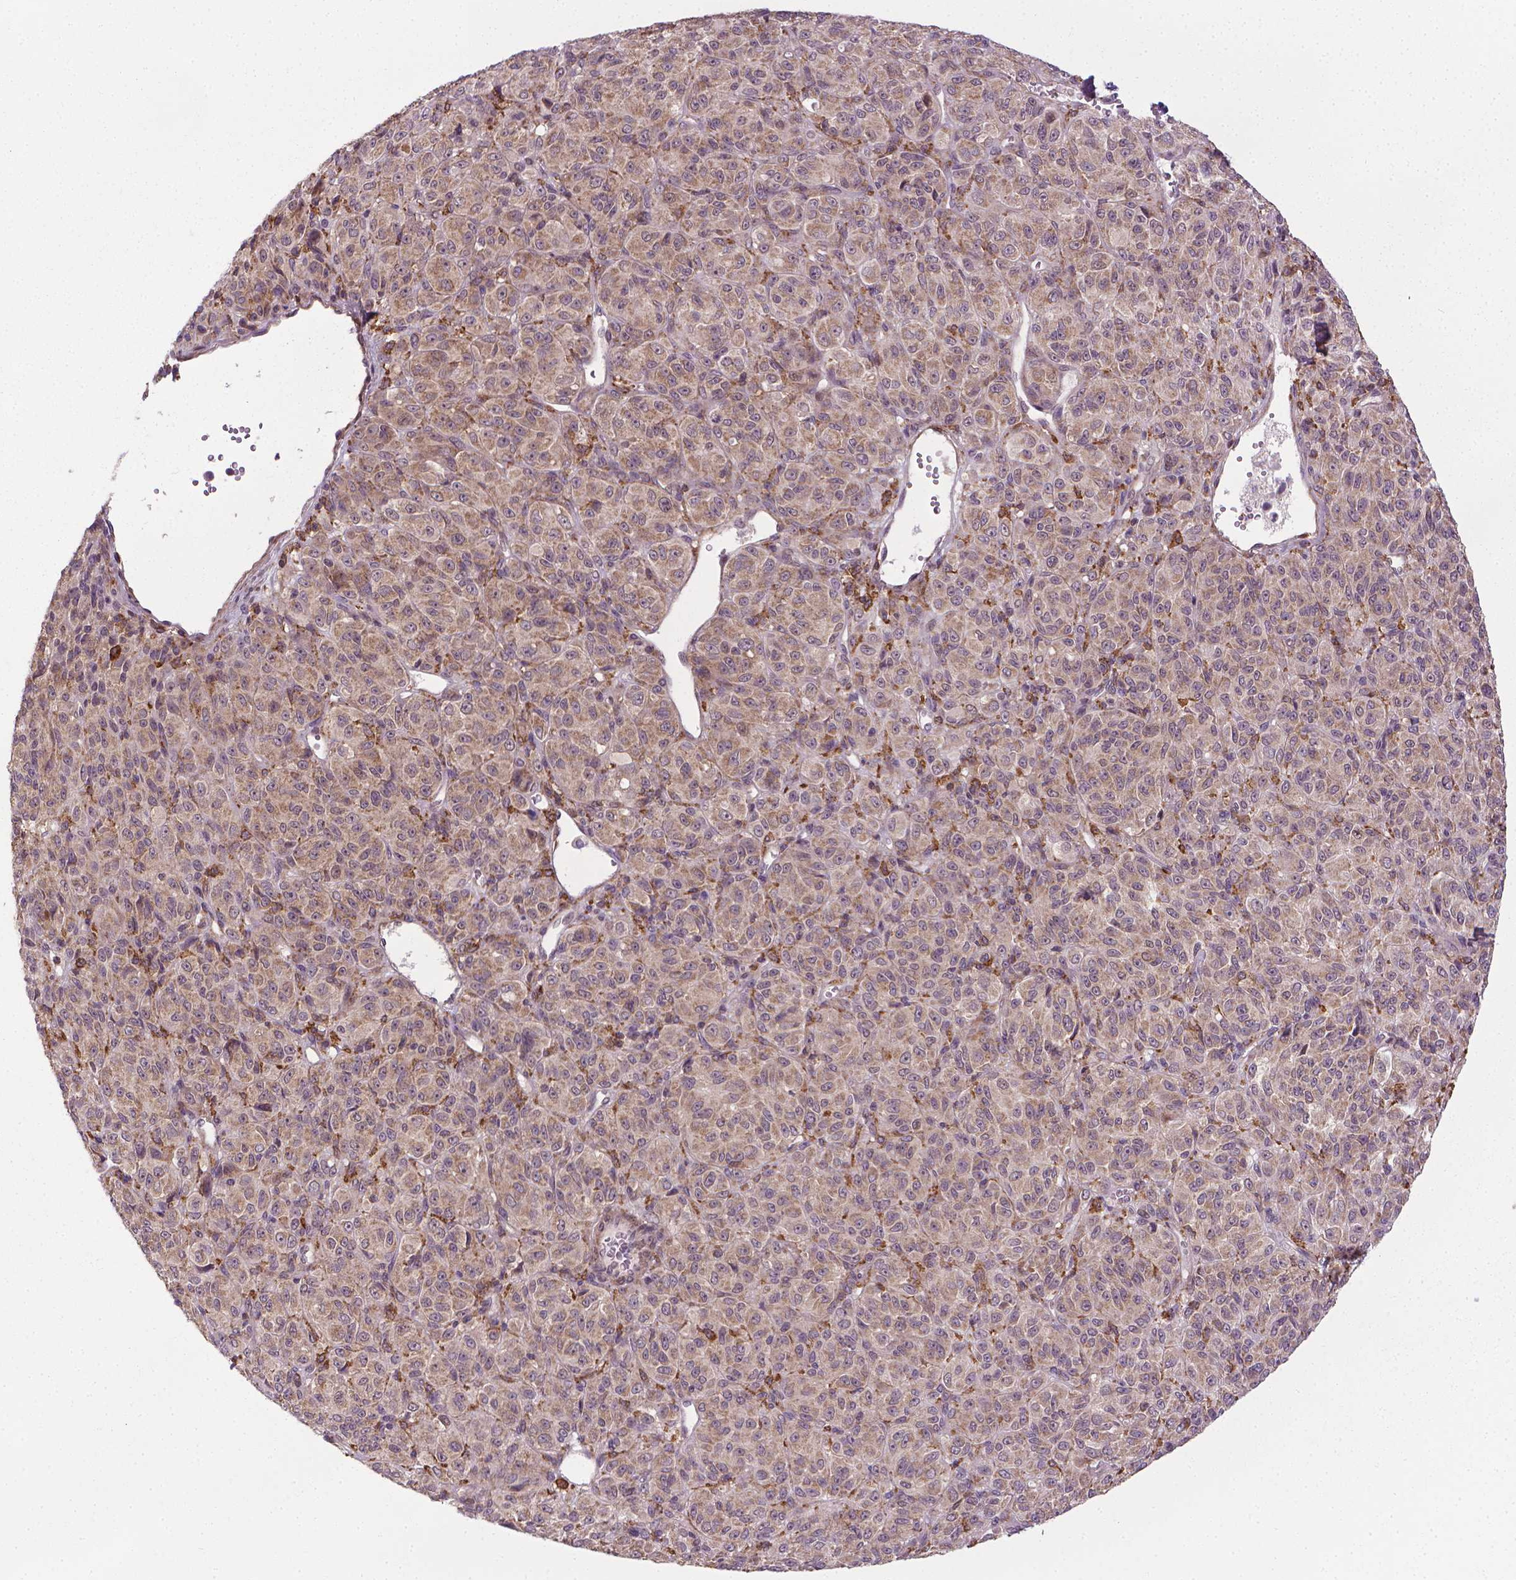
{"staining": {"intensity": "weak", "quantity": "25%-75%", "location": "cytoplasmic/membranous"}, "tissue": "melanoma", "cell_type": "Tumor cells", "image_type": "cancer", "snomed": [{"axis": "morphology", "description": "Malignant melanoma, Metastatic site"}, {"axis": "topography", "description": "Brain"}], "caption": "Protein staining of malignant melanoma (metastatic site) tissue displays weak cytoplasmic/membranous staining in approximately 25%-75% of tumor cells.", "gene": "PRAG1", "patient": {"sex": "female", "age": 56}}